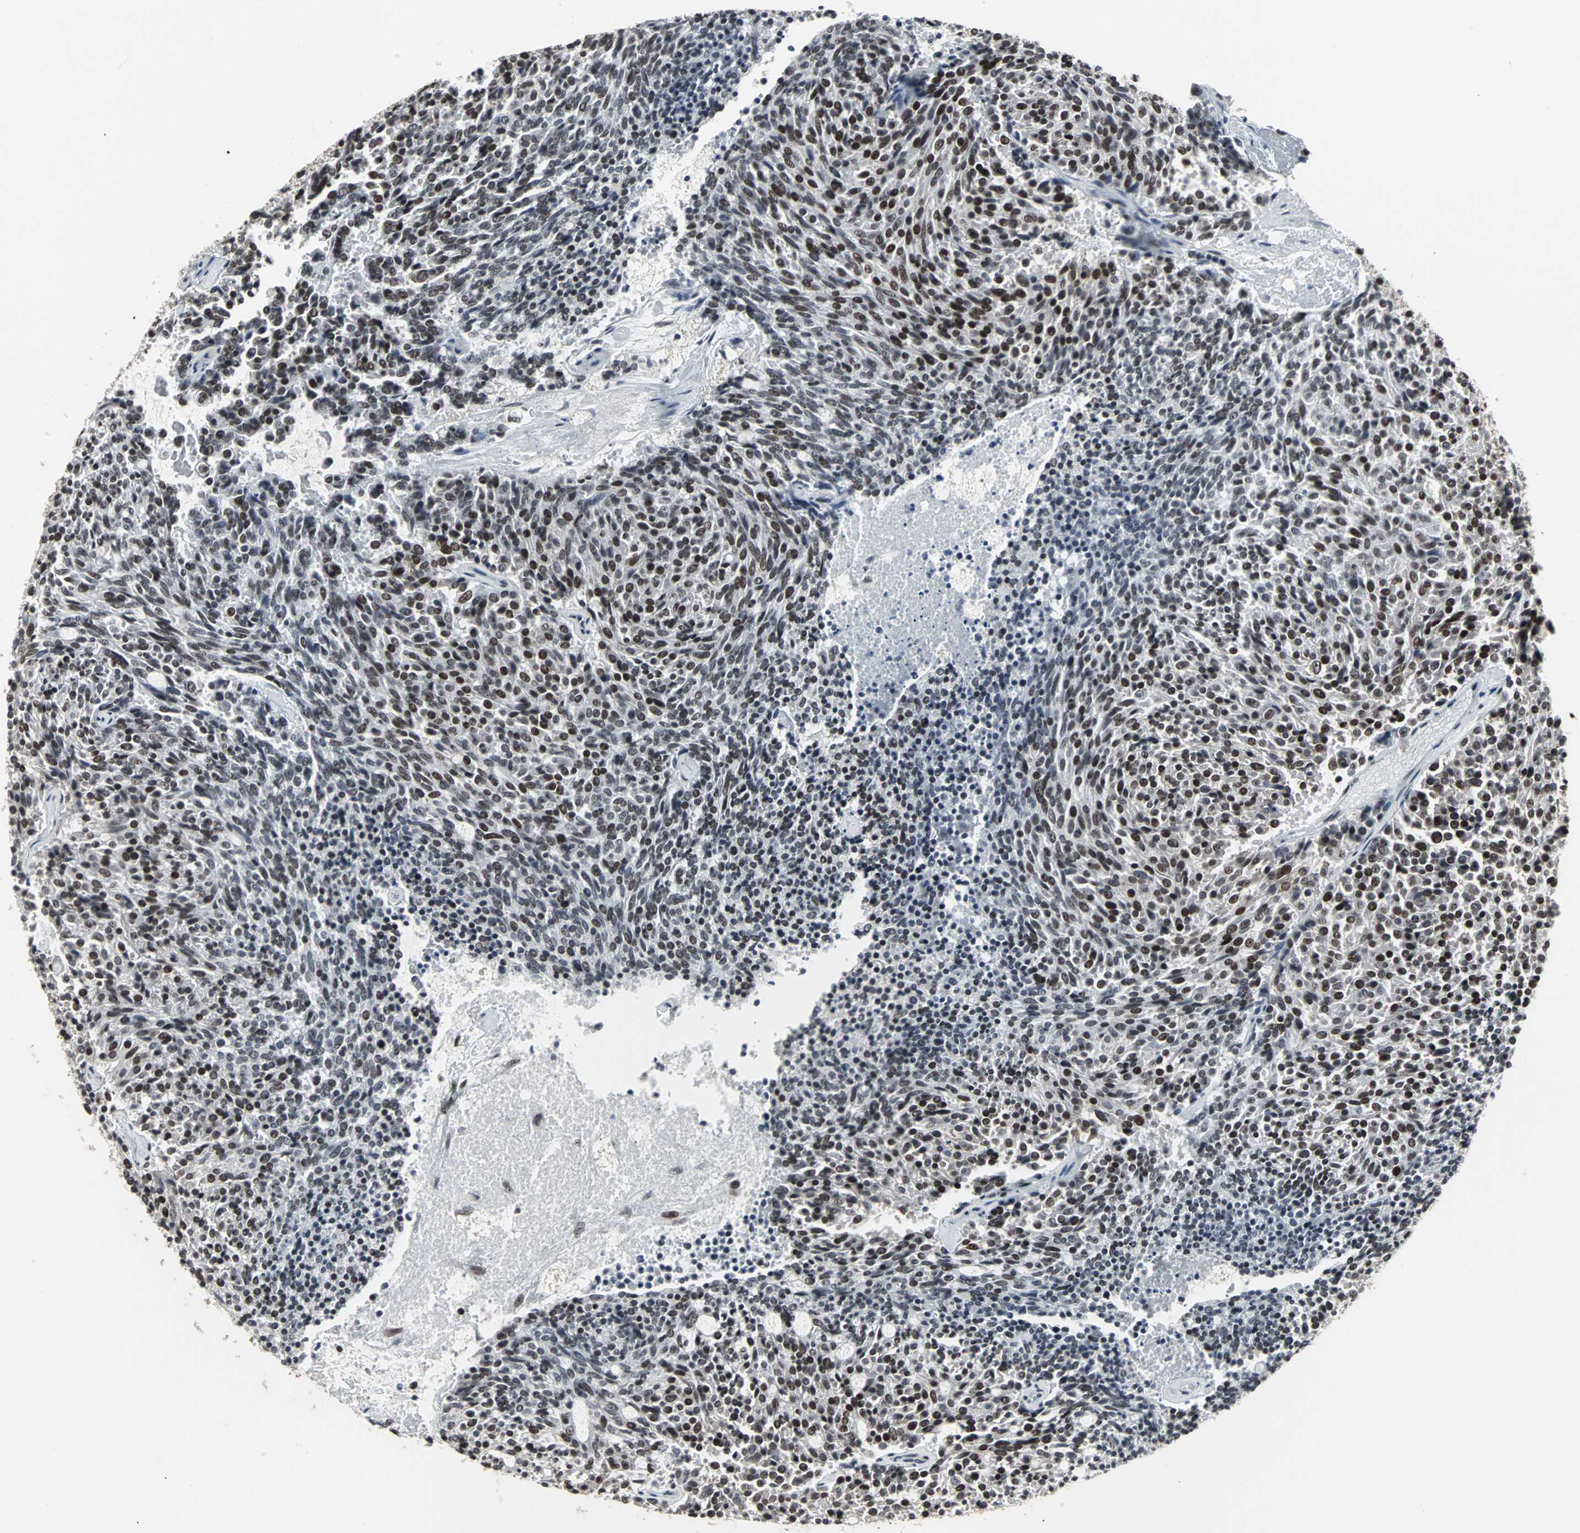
{"staining": {"intensity": "moderate", "quantity": ">75%", "location": "nuclear"}, "tissue": "carcinoid", "cell_type": "Tumor cells", "image_type": "cancer", "snomed": [{"axis": "morphology", "description": "Carcinoid, malignant, NOS"}, {"axis": "topography", "description": "Pancreas"}], "caption": "Moderate nuclear protein positivity is present in about >75% of tumor cells in malignant carcinoid.", "gene": "PNKP", "patient": {"sex": "female", "age": 54}}